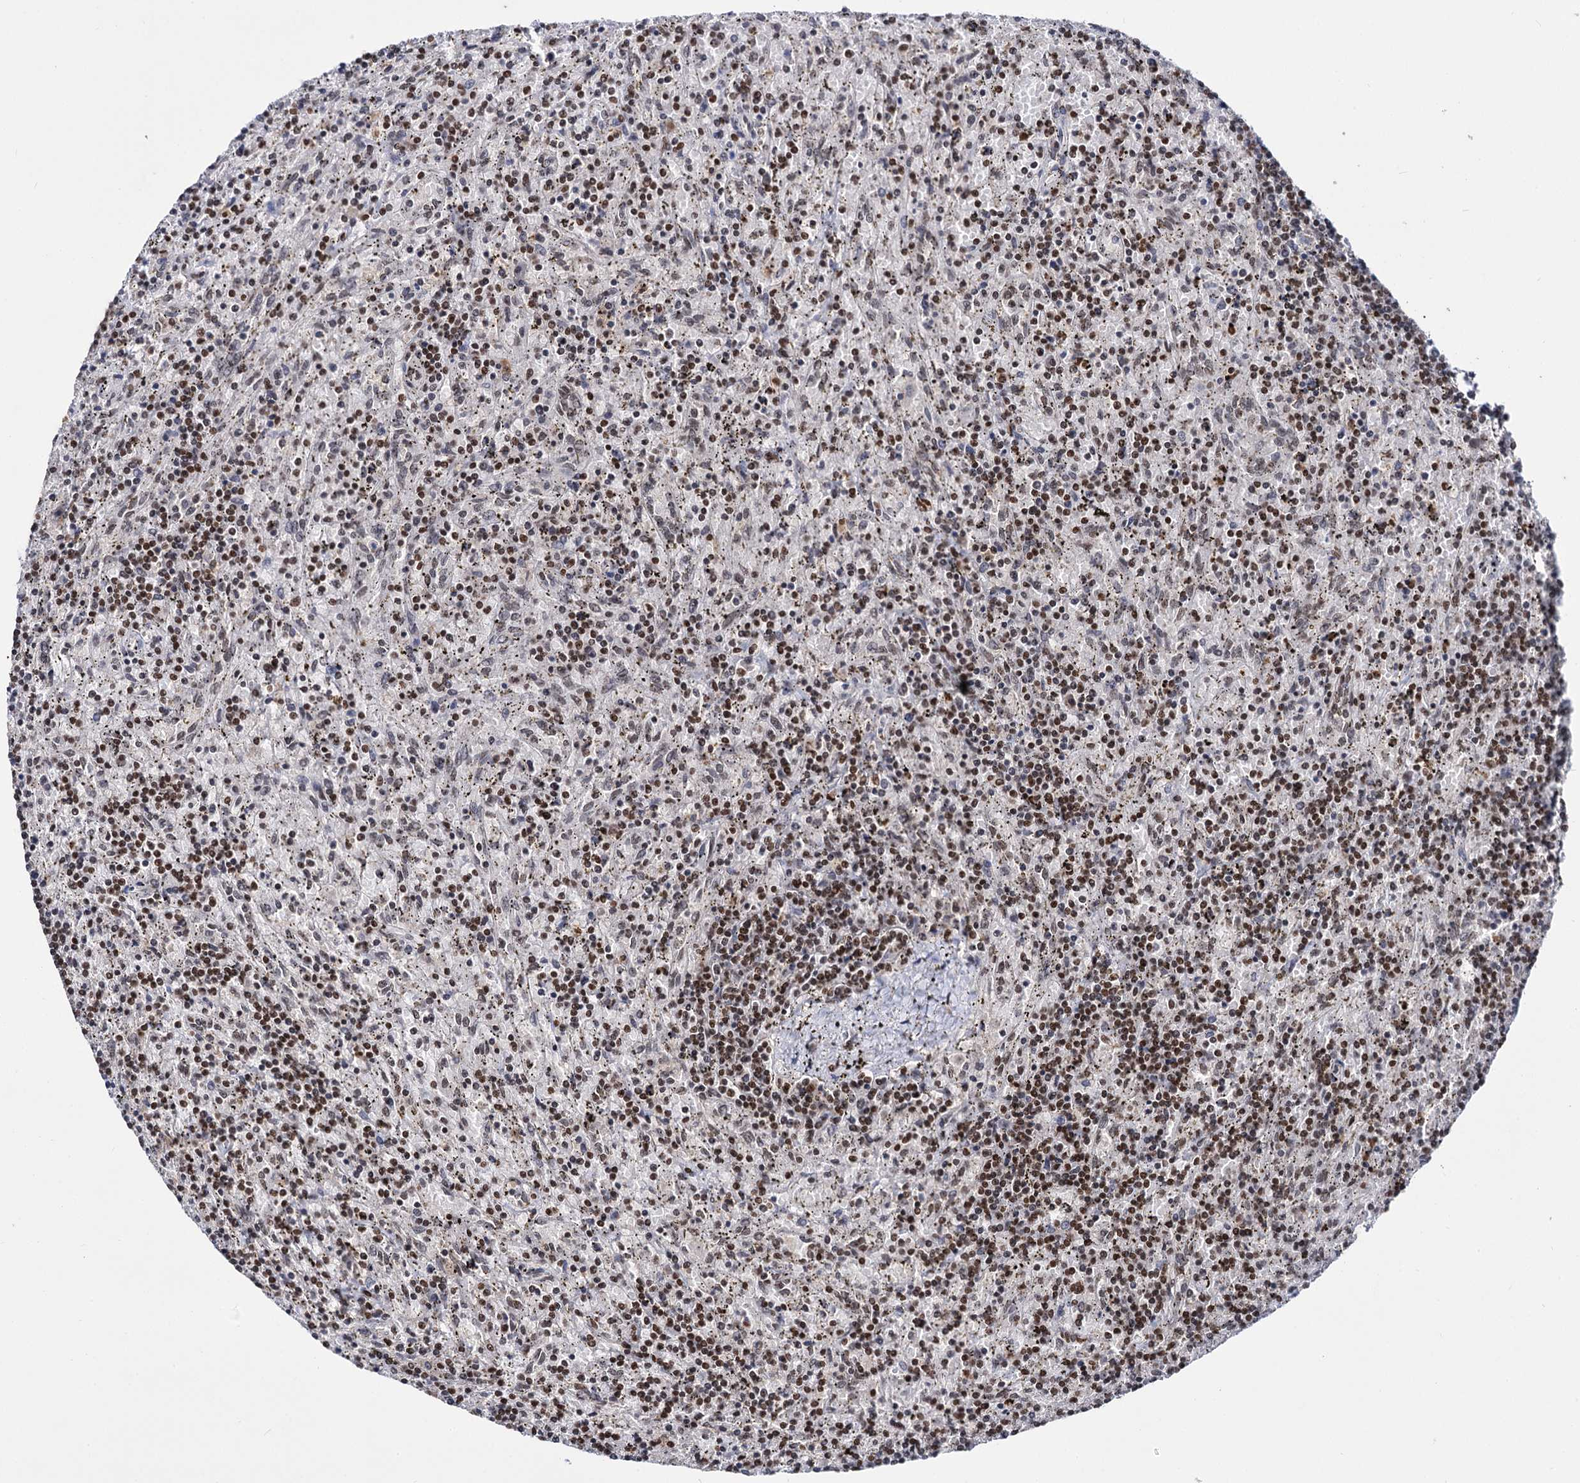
{"staining": {"intensity": "strong", "quantity": ">75%", "location": "nuclear"}, "tissue": "lymphoma", "cell_type": "Tumor cells", "image_type": "cancer", "snomed": [{"axis": "morphology", "description": "Malignant lymphoma, non-Hodgkin's type, Low grade"}, {"axis": "topography", "description": "Spleen"}], "caption": "Human lymphoma stained with a brown dye demonstrates strong nuclear positive expression in about >75% of tumor cells.", "gene": "SMCHD1", "patient": {"sex": "male", "age": 76}}